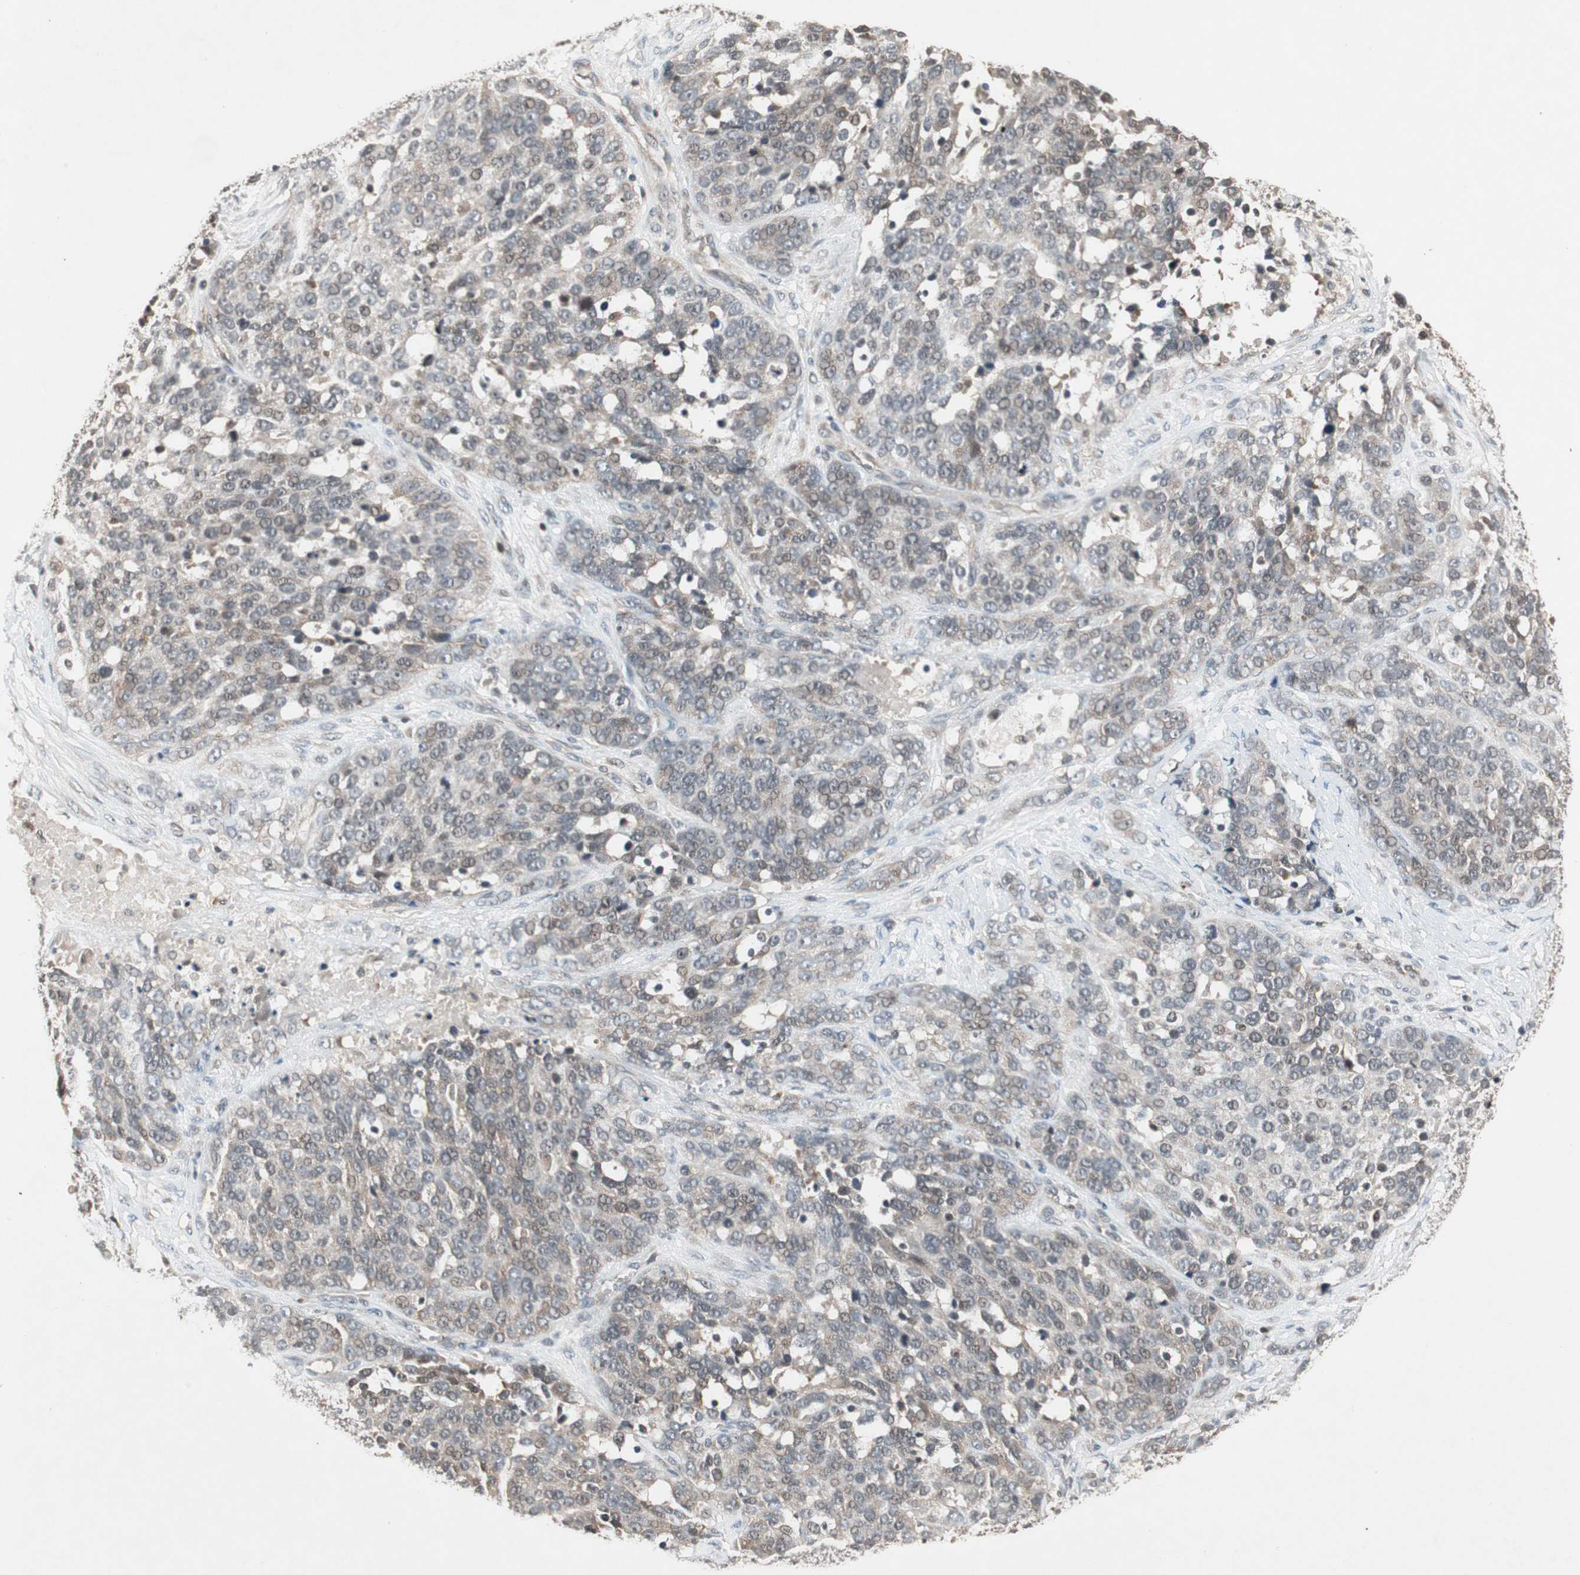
{"staining": {"intensity": "weak", "quantity": "<25%", "location": "cytoplasmic/membranous,nuclear"}, "tissue": "ovarian cancer", "cell_type": "Tumor cells", "image_type": "cancer", "snomed": [{"axis": "morphology", "description": "Cystadenocarcinoma, serous, NOS"}, {"axis": "topography", "description": "Ovary"}], "caption": "High magnification brightfield microscopy of ovarian serous cystadenocarcinoma stained with DAB (brown) and counterstained with hematoxylin (blue): tumor cells show no significant staining.", "gene": "IRS1", "patient": {"sex": "female", "age": 44}}